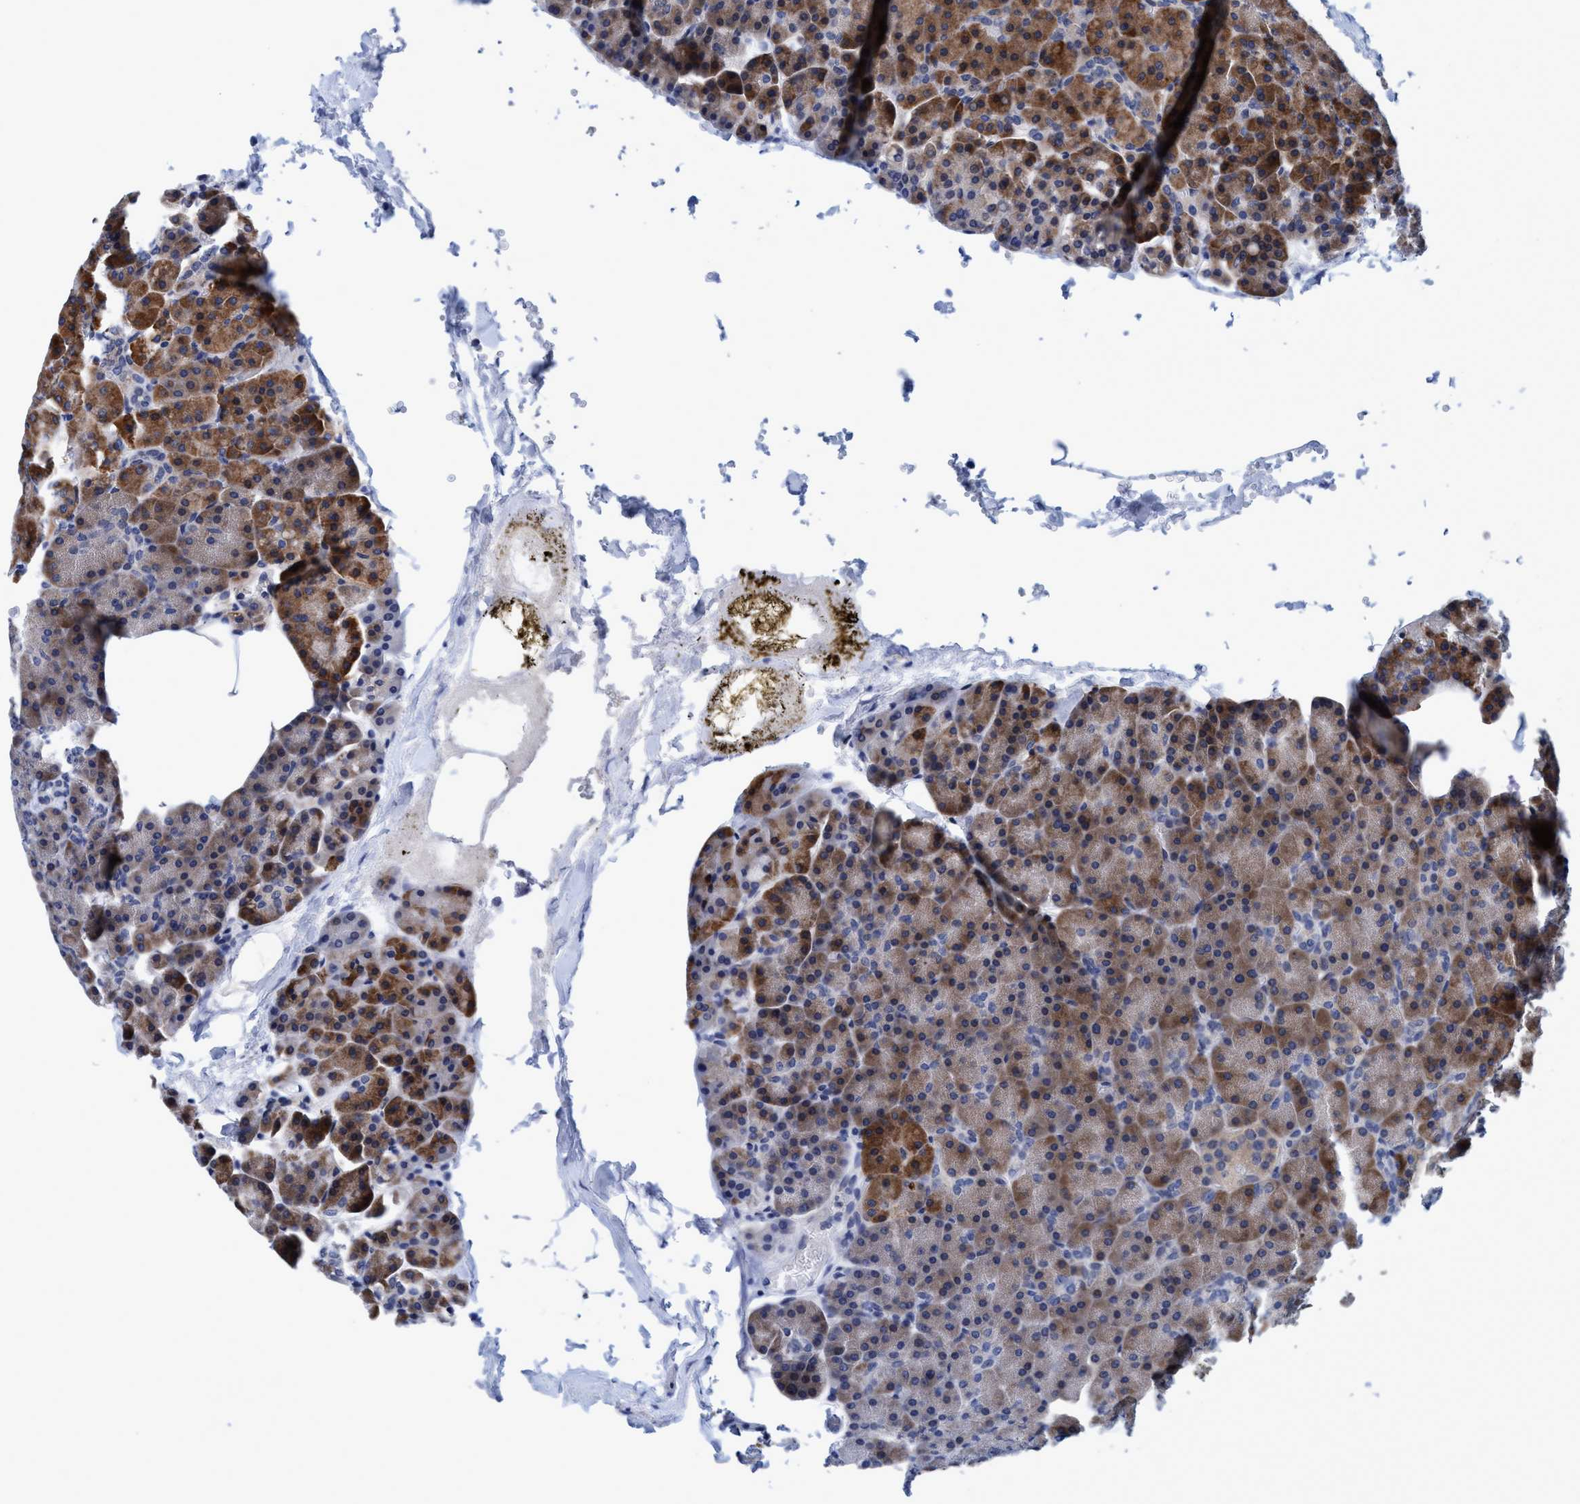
{"staining": {"intensity": "moderate", "quantity": "25%-75%", "location": "cytoplasmic/membranous"}, "tissue": "pancreas", "cell_type": "Exocrine glandular cells", "image_type": "normal", "snomed": [{"axis": "morphology", "description": "Normal tissue, NOS"}, {"axis": "topography", "description": "Pancreas"}], "caption": "DAB immunohistochemical staining of unremarkable human pancreas exhibits moderate cytoplasmic/membranous protein expression in approximately 25%-75% of exocrine glandular cells. The protein of interest is stained brown, and the nuclei are stained in blue (DAB (3,3'-diaminobenzidine) IHC with brightfield microscopy, high magnification).", "gene": "CALCOCO2", "patient": {"sex": "female", "age": 35}}